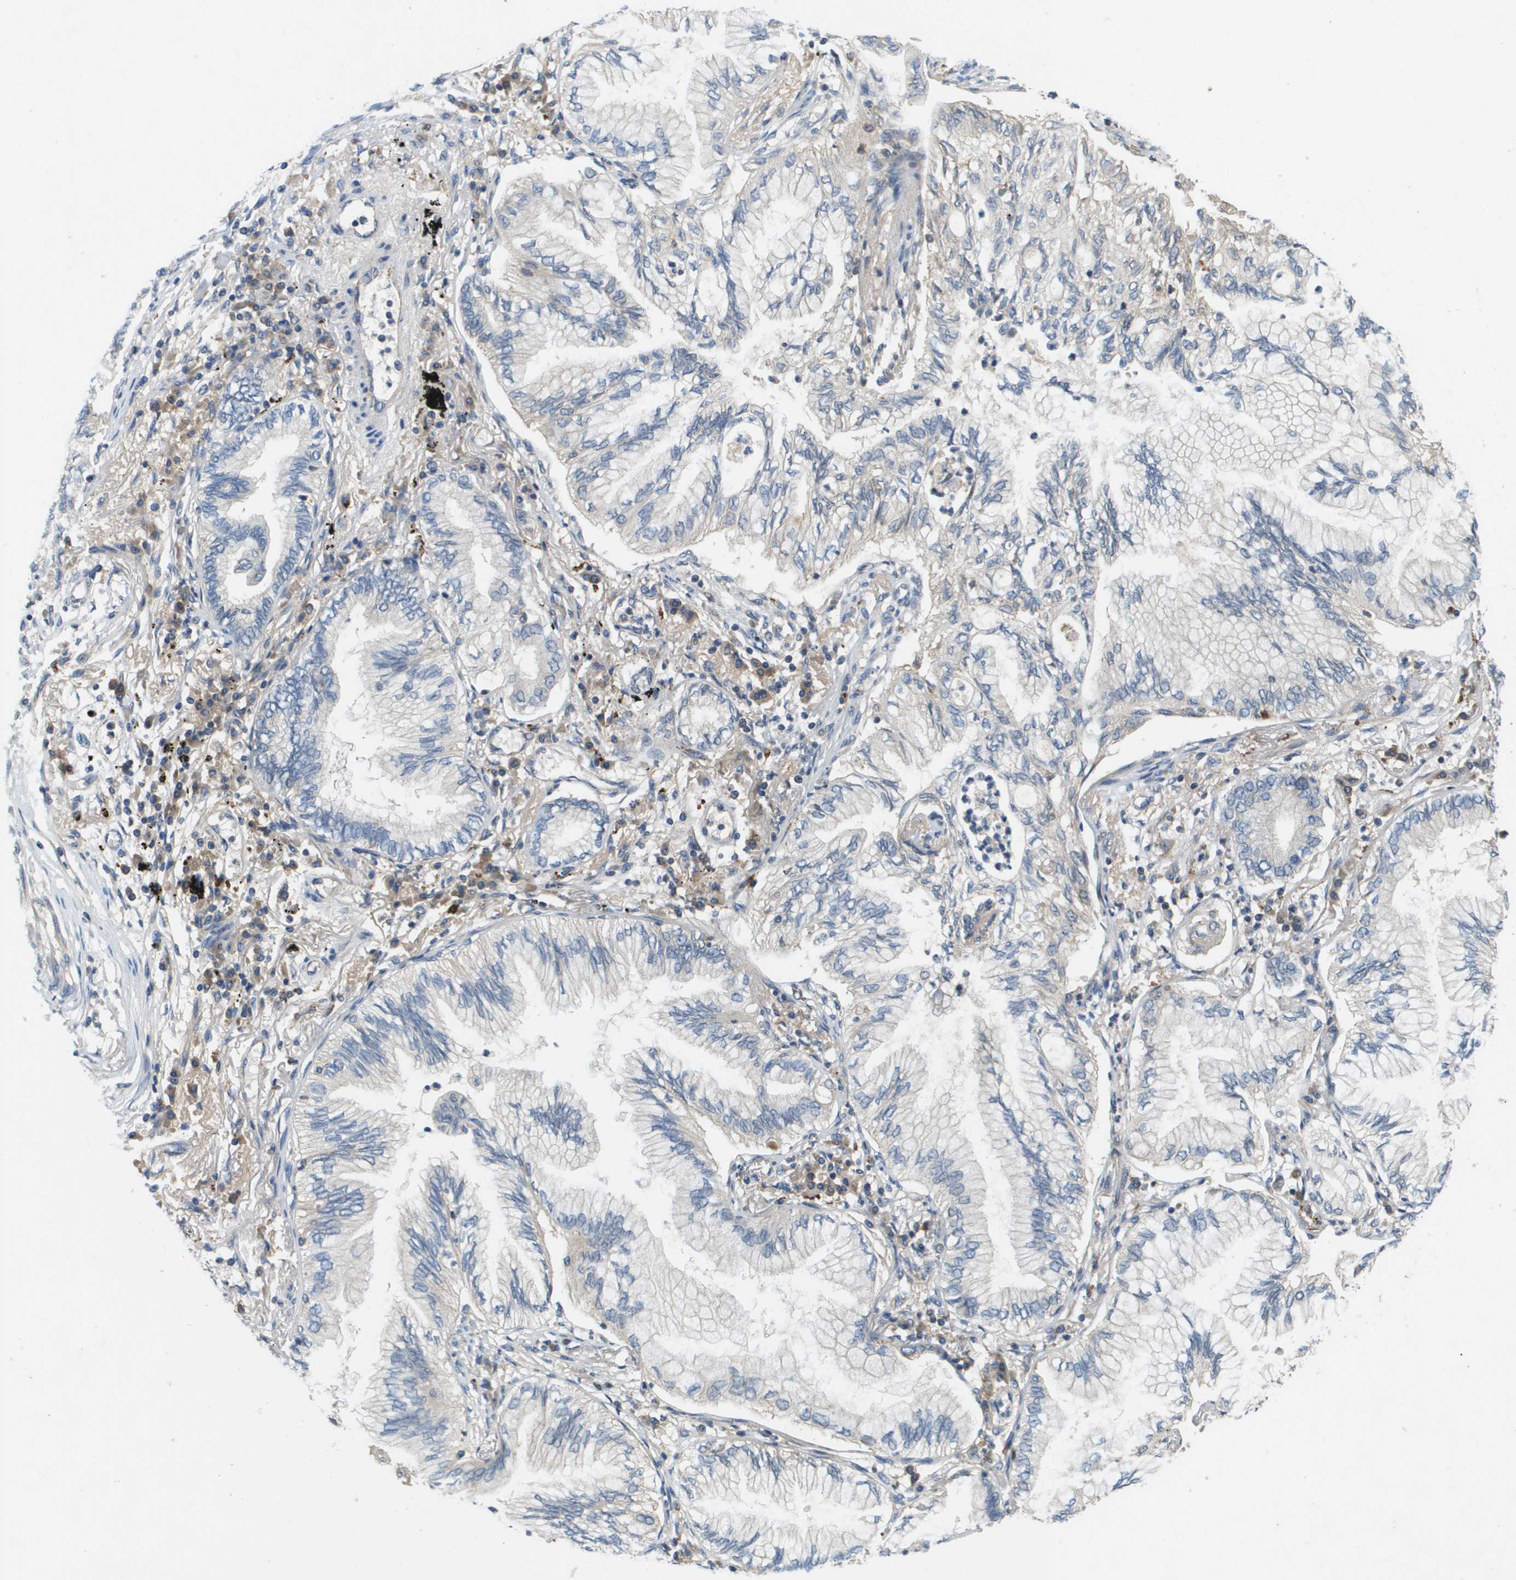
{"staining": {"intensity": "negative", "quantity": "none", "location": "none"}, "tissue": "lung cancer", "cell_type": "Tumor cells", "image_type": "cancer", "snomed": [{"axis": "morphology", "description": "Normal tissue, NOS"}, {"axis": "morphology", "description": "Adenocarcinoma, NOS"}, {"axis": "topography", "description": "Bronchus"}, {"axis": "topography", "description": "Lung"}], "caption": "Photomicrograph shows no protein staining in tumor cells of adenocarcinoma (lung) tissue.", "gene": "SLC25A20", "patient": {"sex": "female", "age": 70}}